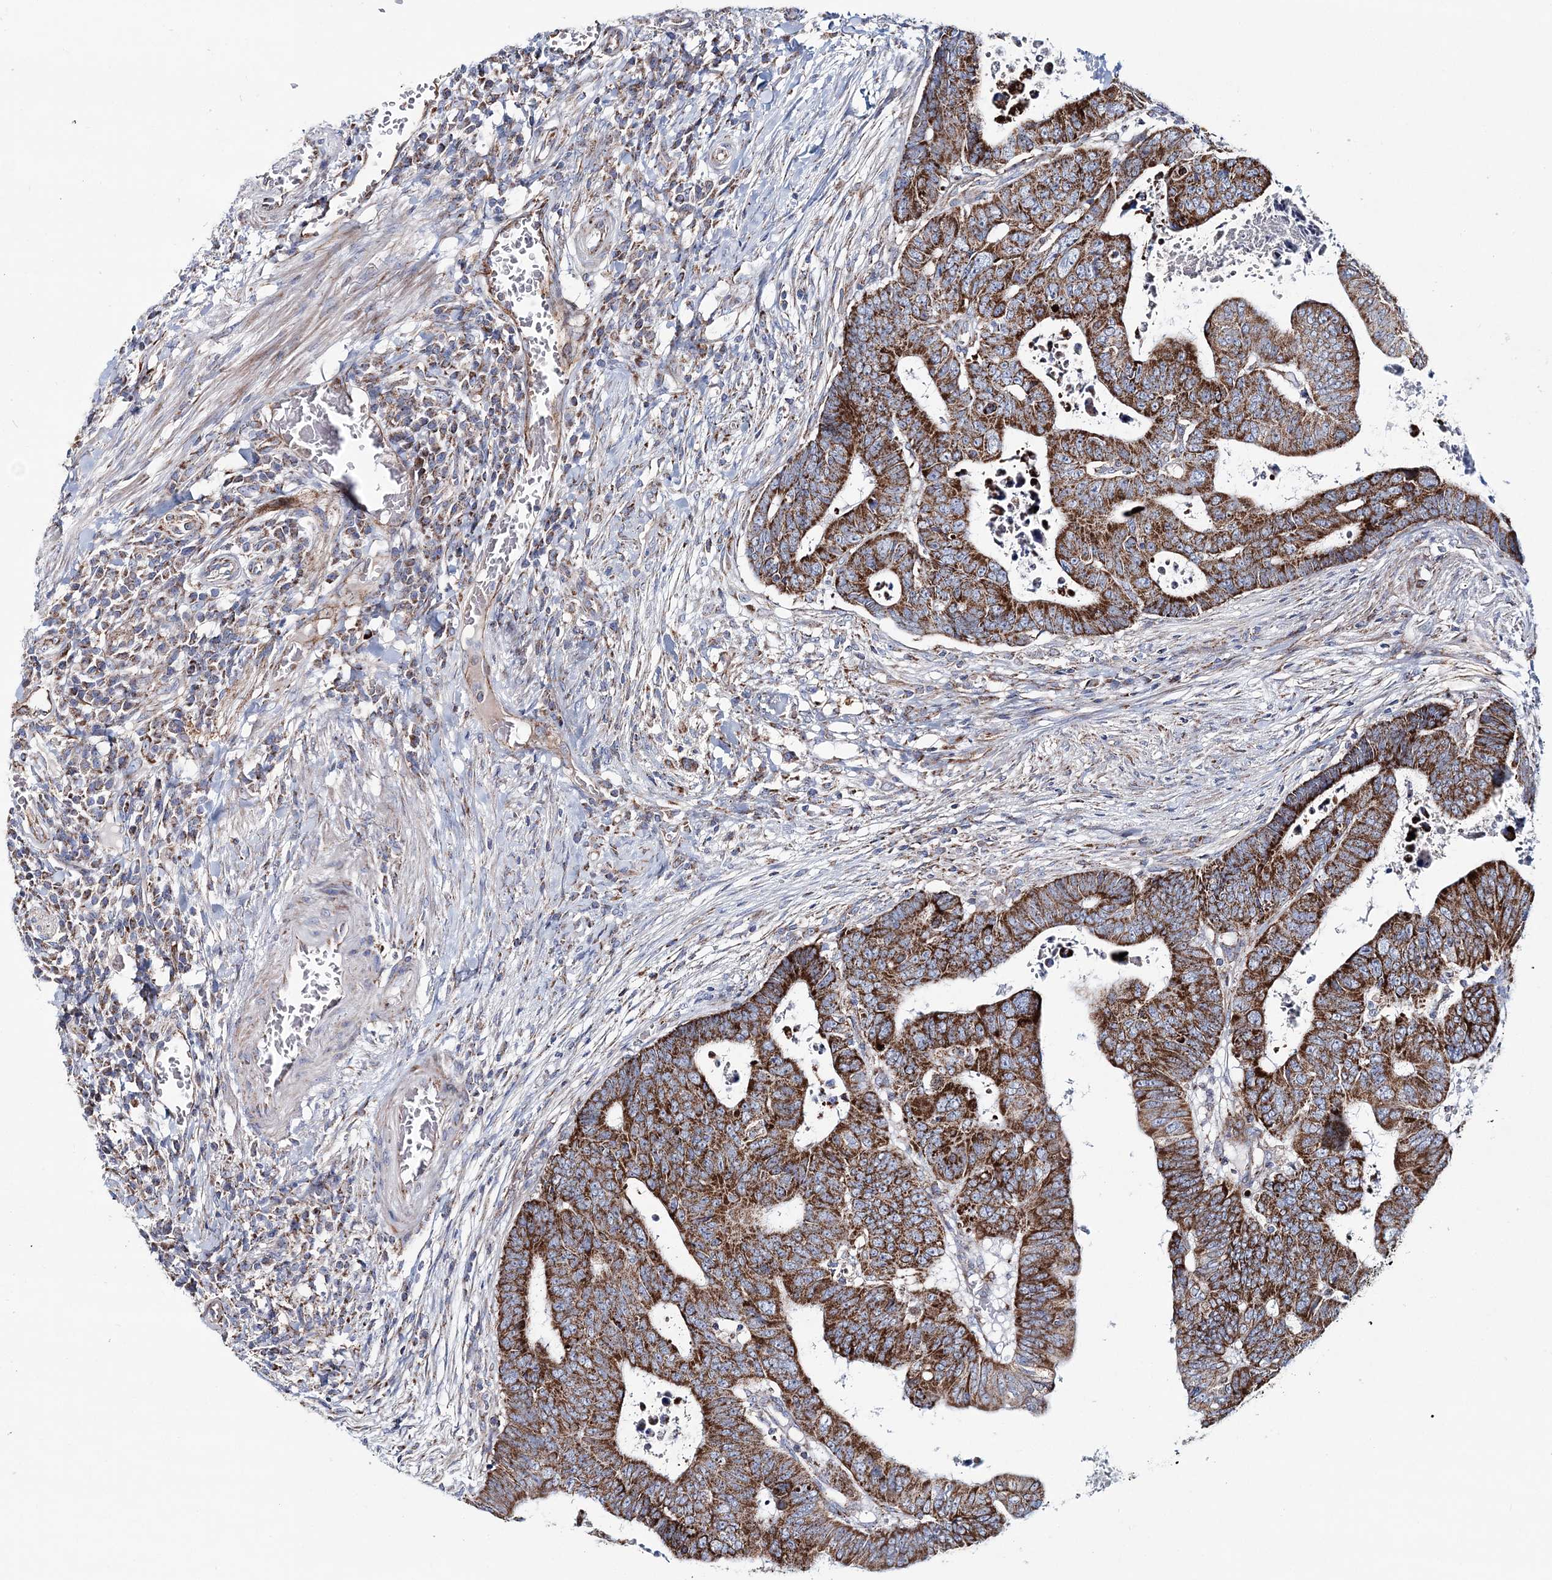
{"staining": {"intensity": "strong", "quantity": ">75%", "location": "cytoplasmic/membranous"}, "tissue": "colorectal cancer", "cell_type": "Tumor cells", "image_type": "cancer", "snomed": [{"axis": "morphology", "description": "Normal tissue, NOS"}, {"axis": "morphology", "description": "Adenocarcinoma, NOS"}, {"axis": "topography", "description": "Rectum"}], "caption": "Tumor cells reveal high levels of strong cytoplasmic/membranous expression in about >75% of cells in human colorectal adenocarcinoma.", "gene": "ARHGAP6", "patient": {"sex": "female", "age": 65}}